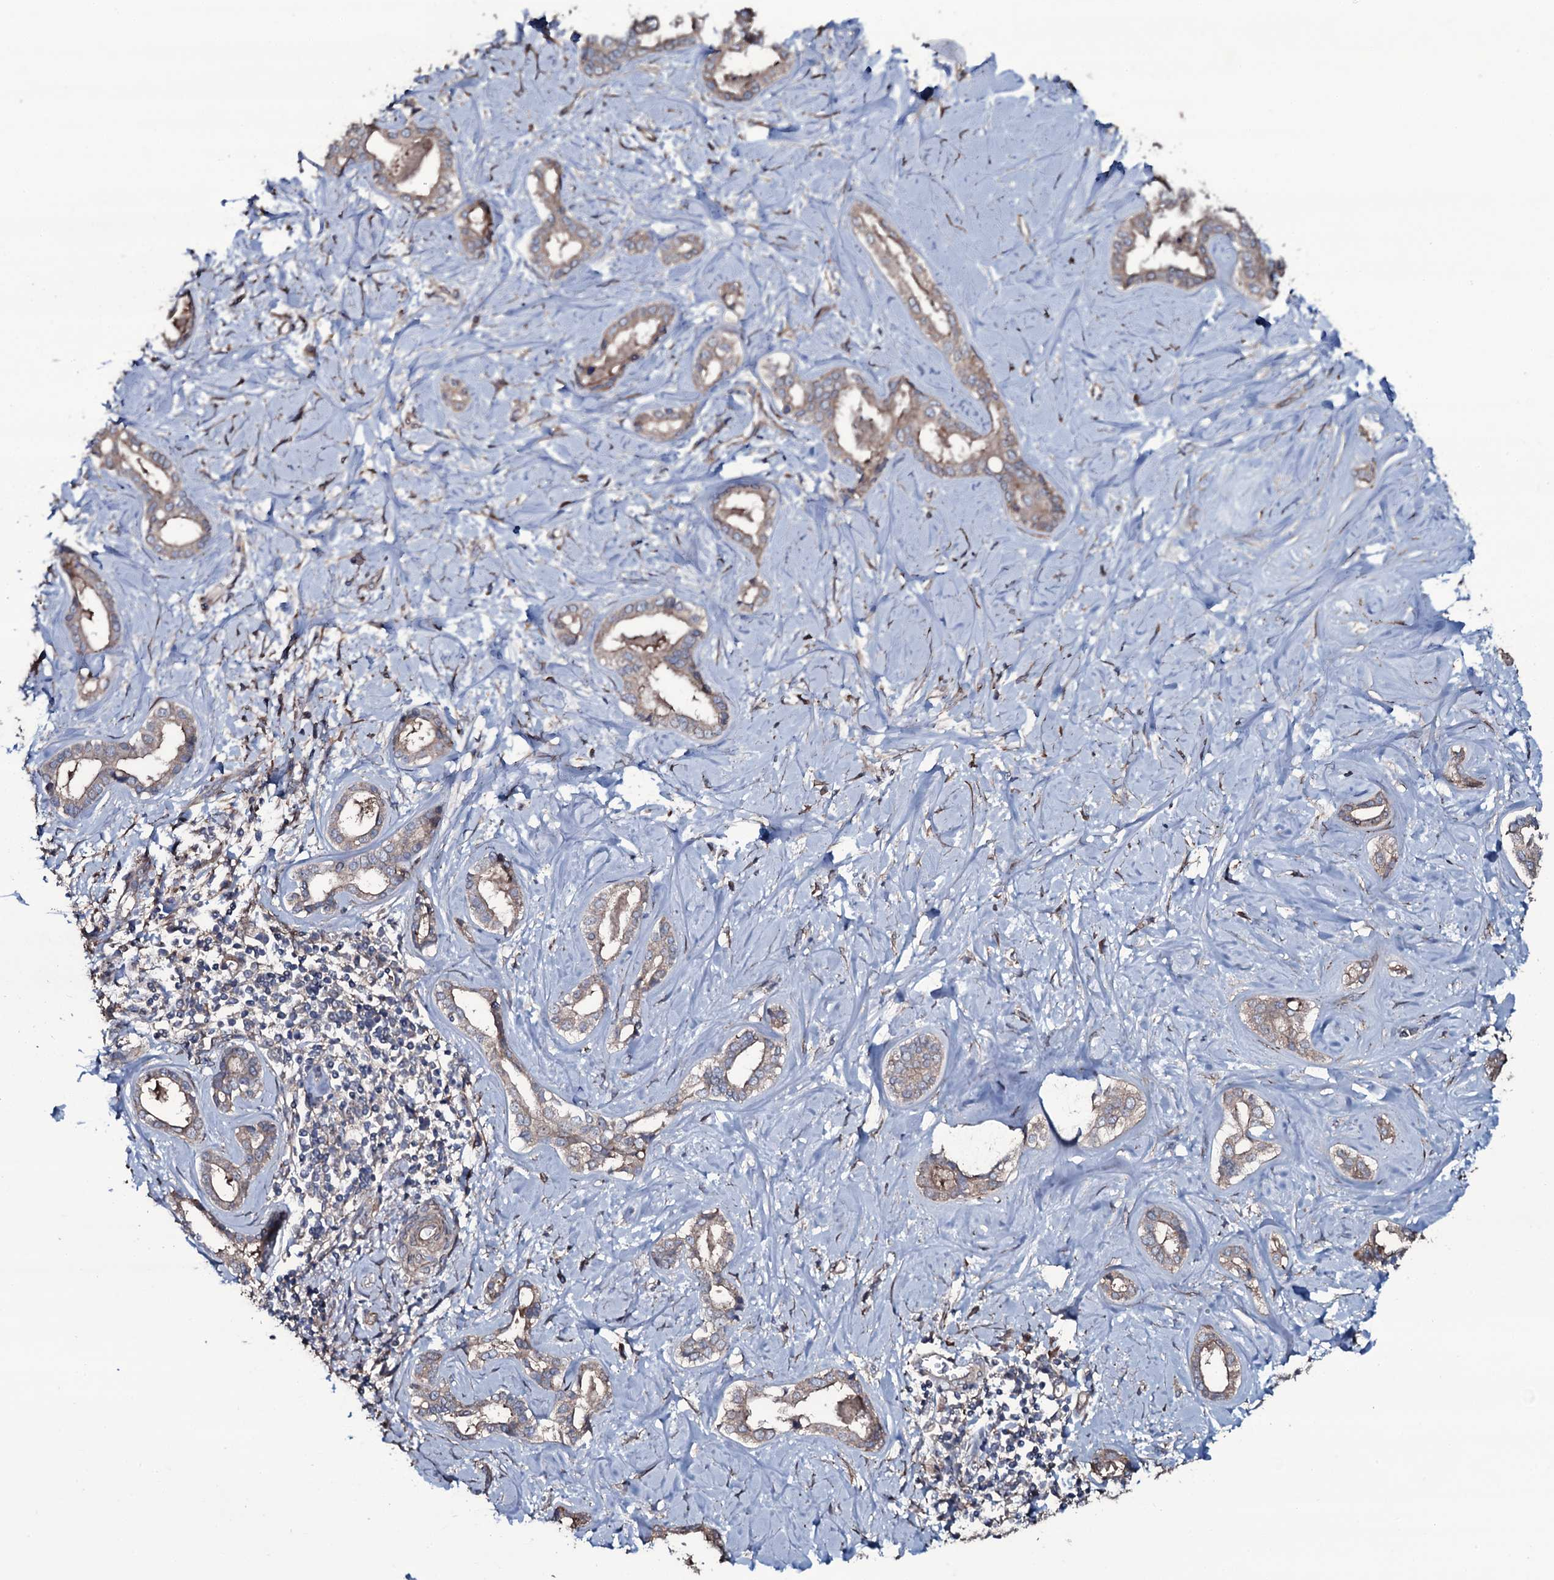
{"staining": {"intensity": "weak", "quantity": ">75%", "location": "cytoplasmic/membranous"}, "tissue": "liver cancer", "cell_type": "Tumor cells", "image_type": "cancer", "snomed": [{"axis": "morphology", "description": "Cholangiocarcinoma"}, {"axis": "topography", "description": "Liver"}], "caption": "Protein staining shows weak cytoplasmic/membranous expression in about >75% of tumor cells in liver cancer.", "gene": "WIPF3", "patient": {"sex": "female", "age": 77}}